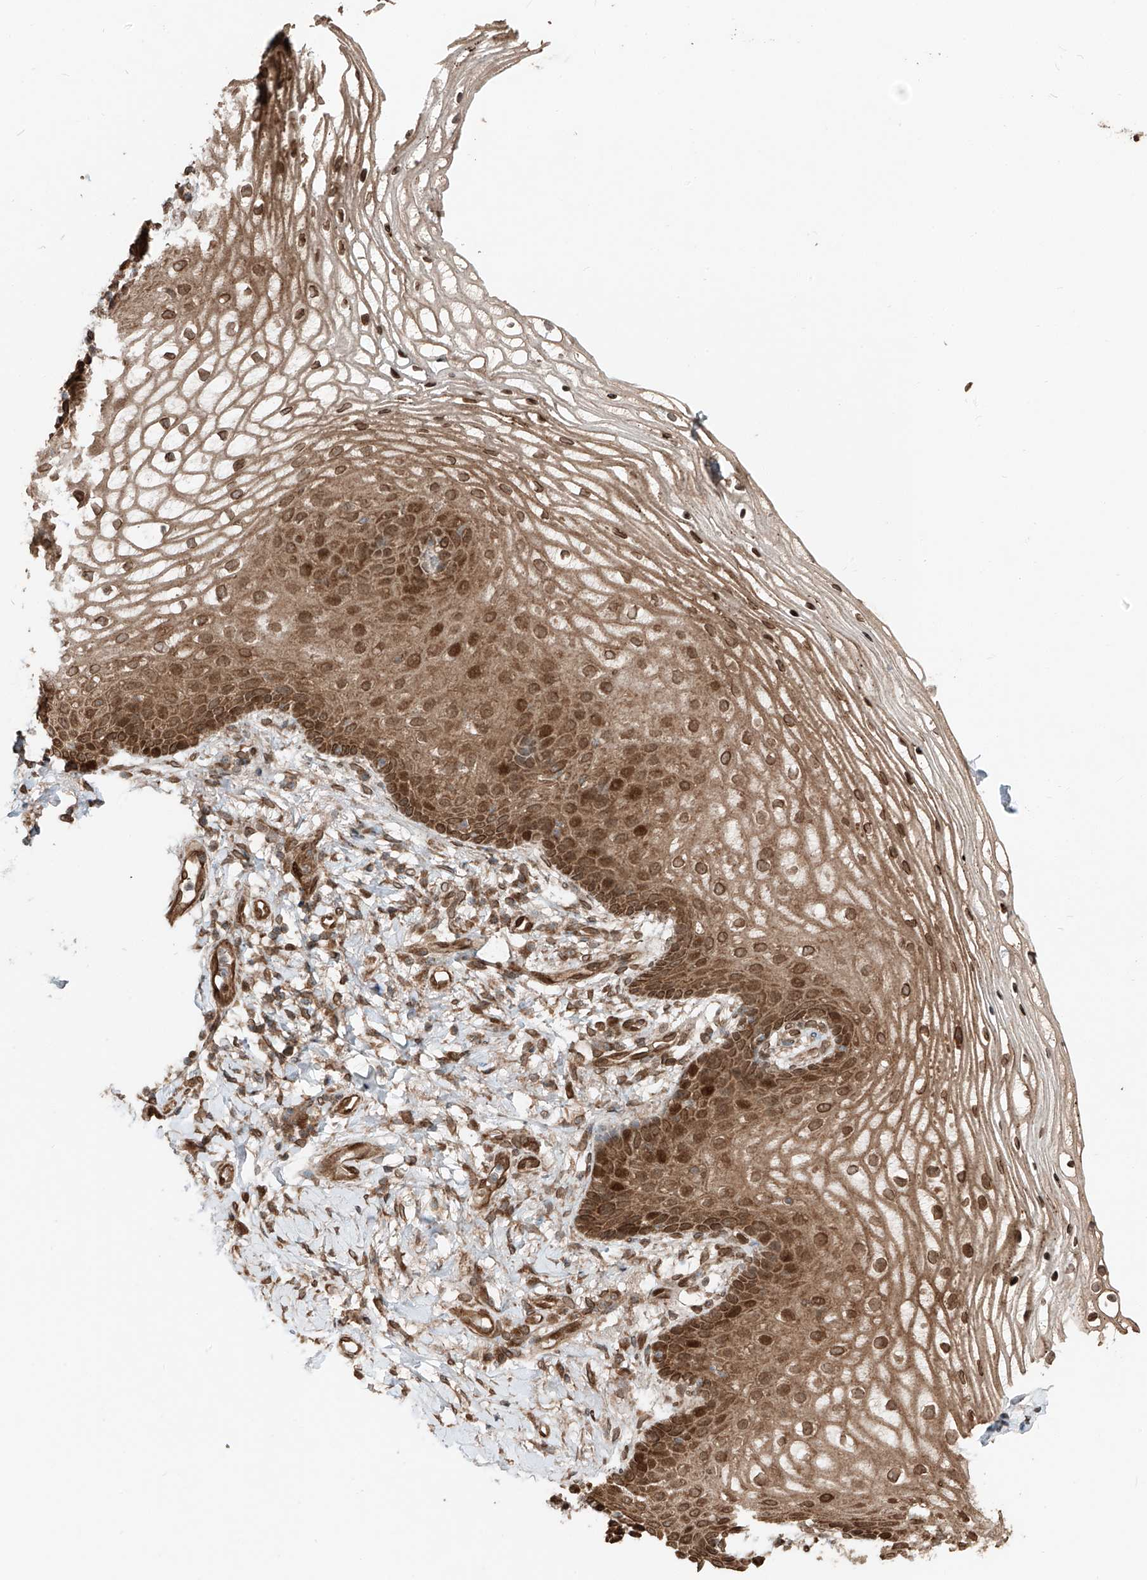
{"staining": {"intensity": "moderate", "quantity": ">75%", "location": "cytoplasmic/membranous,nuclear"}, "tissue": "vagina", "cell_type": "Squamous epithelial cells", "image_type": "normal", "snomed": [{"axis": "morphology", "description": "Normal tissue, NOS"}, {"axis": "topography", "description": "Vagina"}], "caption": "Immunohistochemical staining of benign vagina reveals moderate cytoplasmic/membranous,nuclear protein expression in approximately >75% of squamous epithelial cells. The staining is performed using DAB (3,3'-diaminobenzidine) brown chromogen to label protein expression. The nuclei are counter-stained blue using hematoxylin.", "gene": "CEP162", "patient": {"sex": "female", "age": 60}}